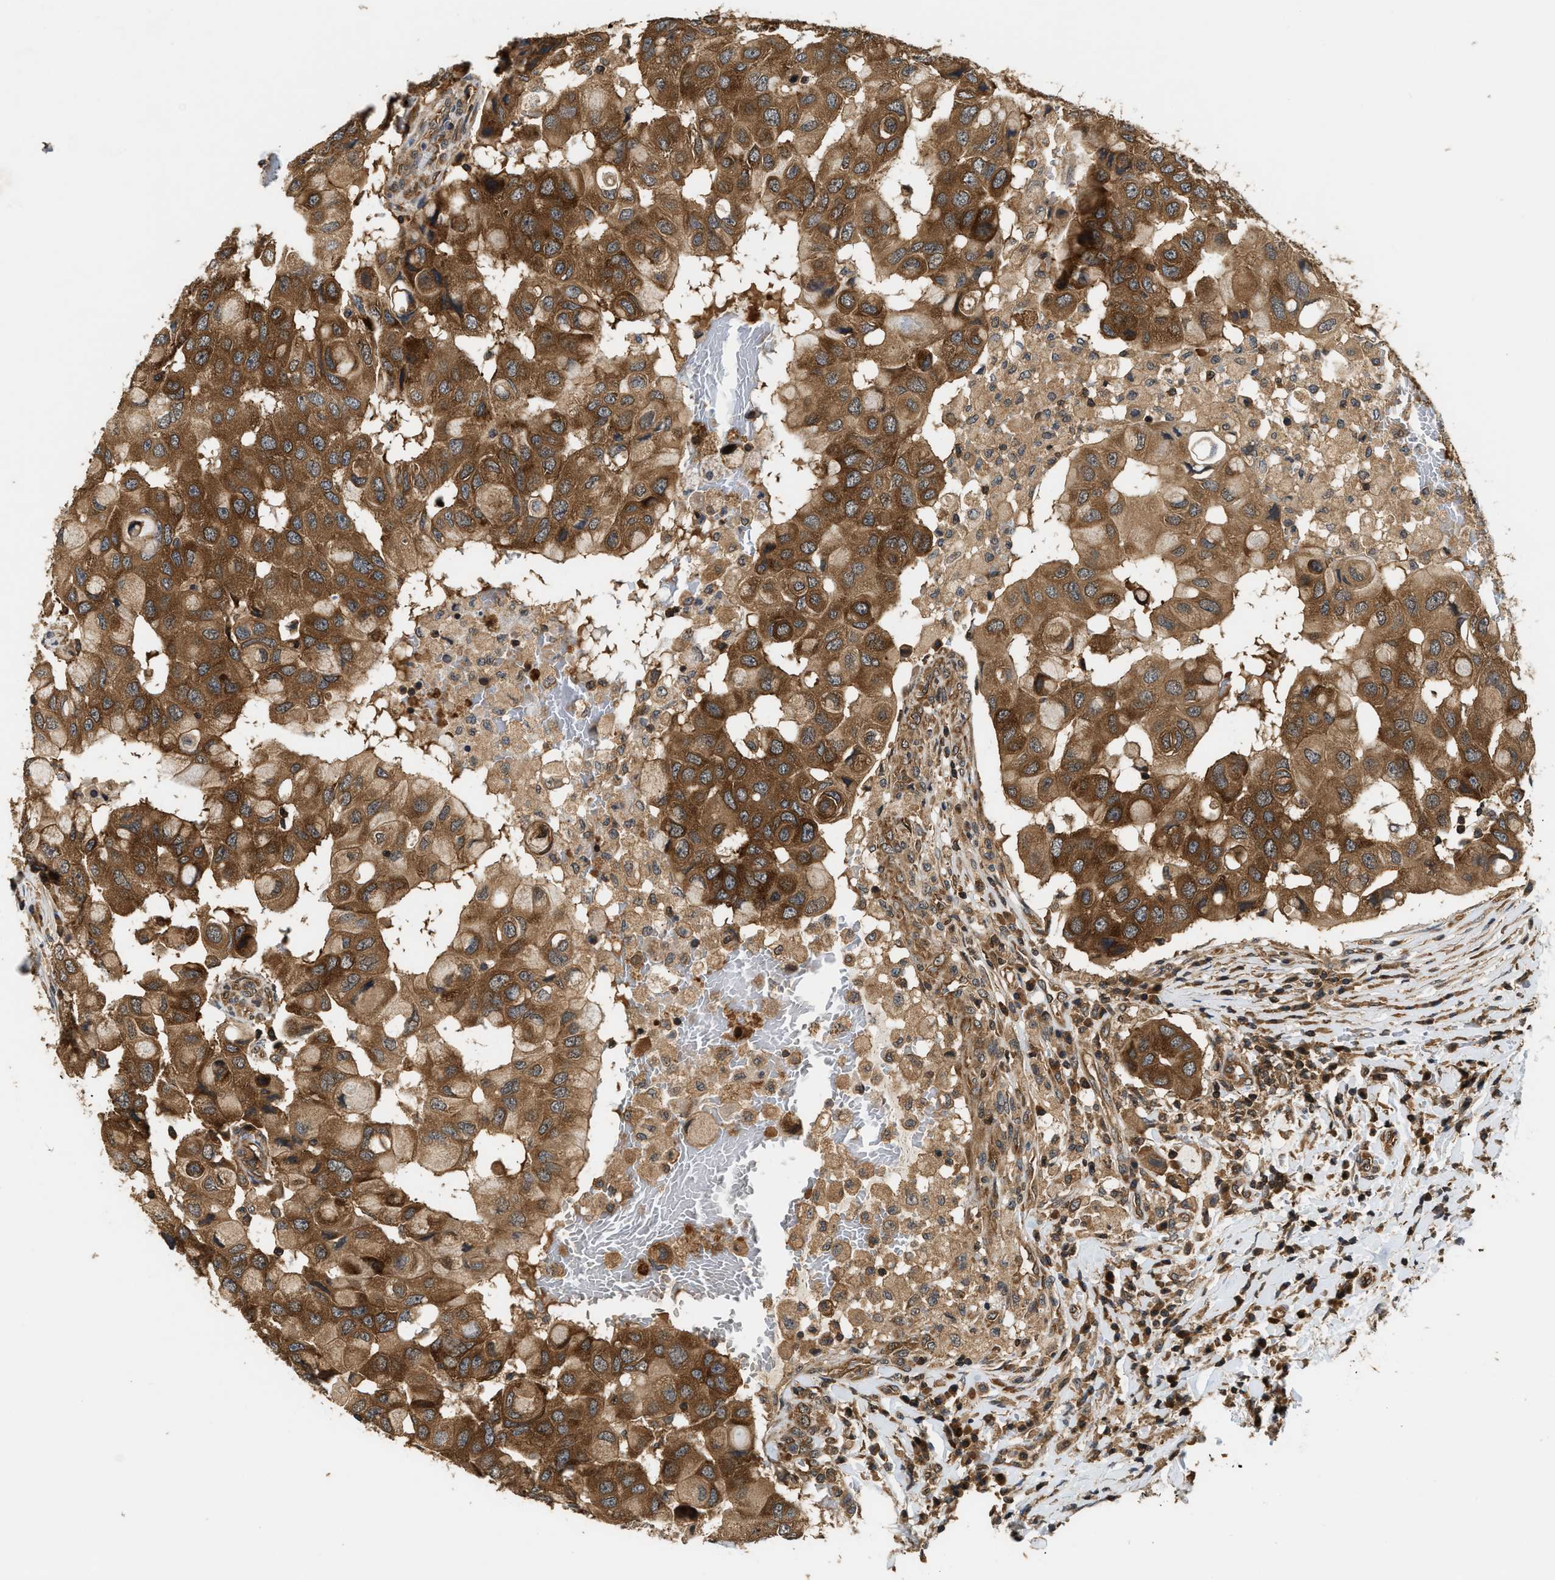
{"staining": {"intensity": "strong", "quantity": ">75%", "location": "cytoplasmic/membranous"}, "tissue": "breast cancer", "cell_type": "Tumor cells", "image_type": "cancer", "snomed": [{"axis": "morphology", "description": "Duct carcinoma"}, {"axis": "topography", "description": "Breast"}], "caption": "Immunohistochemical staining of breast cancer (invasive ductal carcinoma) exhibits strong cytoplasmic/membranous protein positivity in approximately >75% of tumor cells.", "gene": "DNAJC2", "patient": {"sex": "female", "age": 27}}